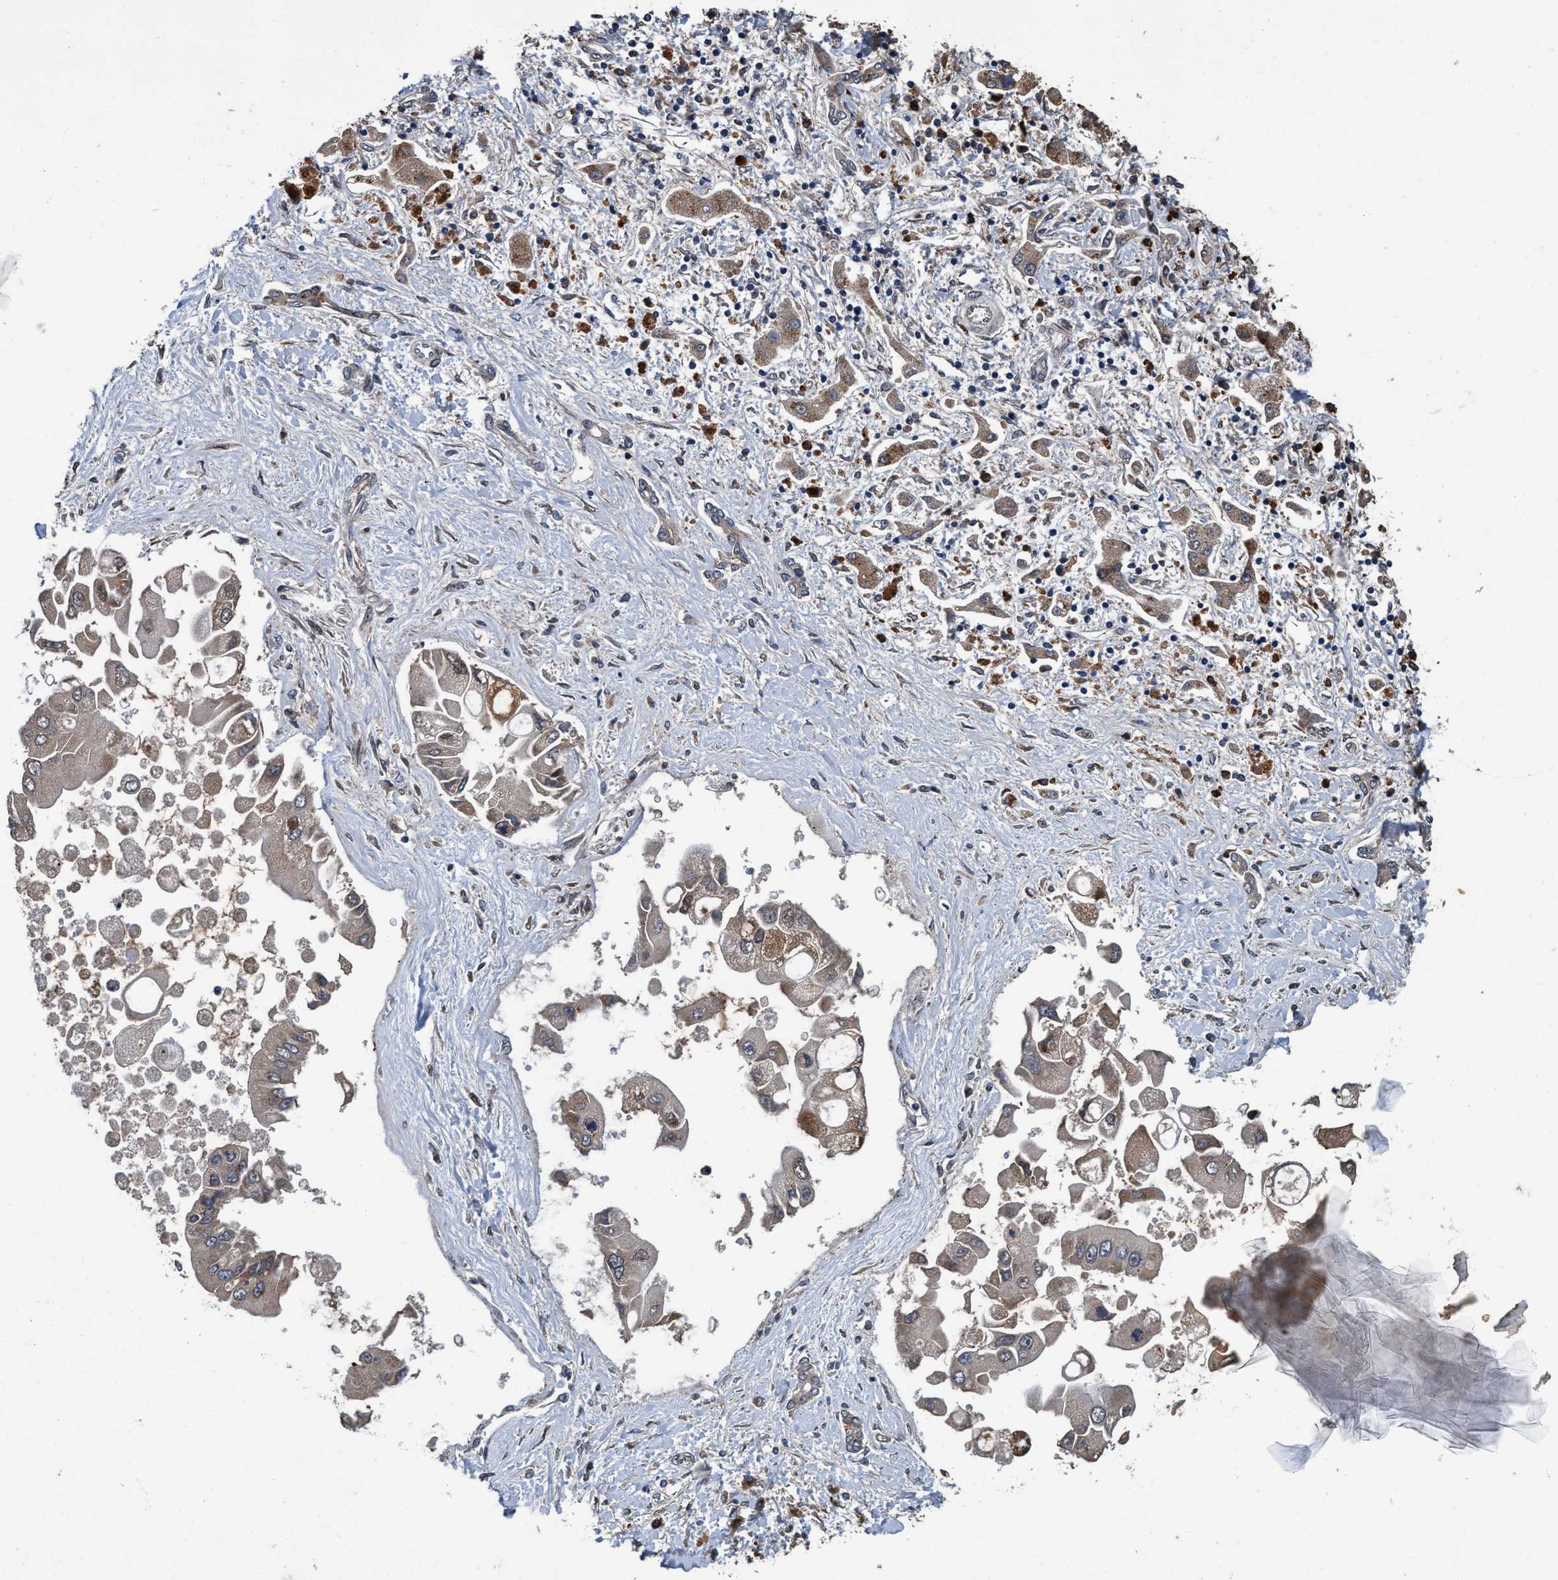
{"staining": {"intensity": "weak", "quantity": "25%-75%", "location": "cytoplasmic/membranous"}, "tissue": "liver cancer", "cell_type": "Tumor cells", "image_type": "cancer", "snomed": [{"axis": "morphology", "description": "Cholangiocarcinoma"}, {"axis": "topography", "description": "Liver"}], "caption": "Human liver cancer stained with a brown dye exhibits weak cytoplasmic/membranous positive positivity in about 25%-75% of tumor cells.", "gene": "MACC1", "patient": {"sex": "male", "age": 50}}